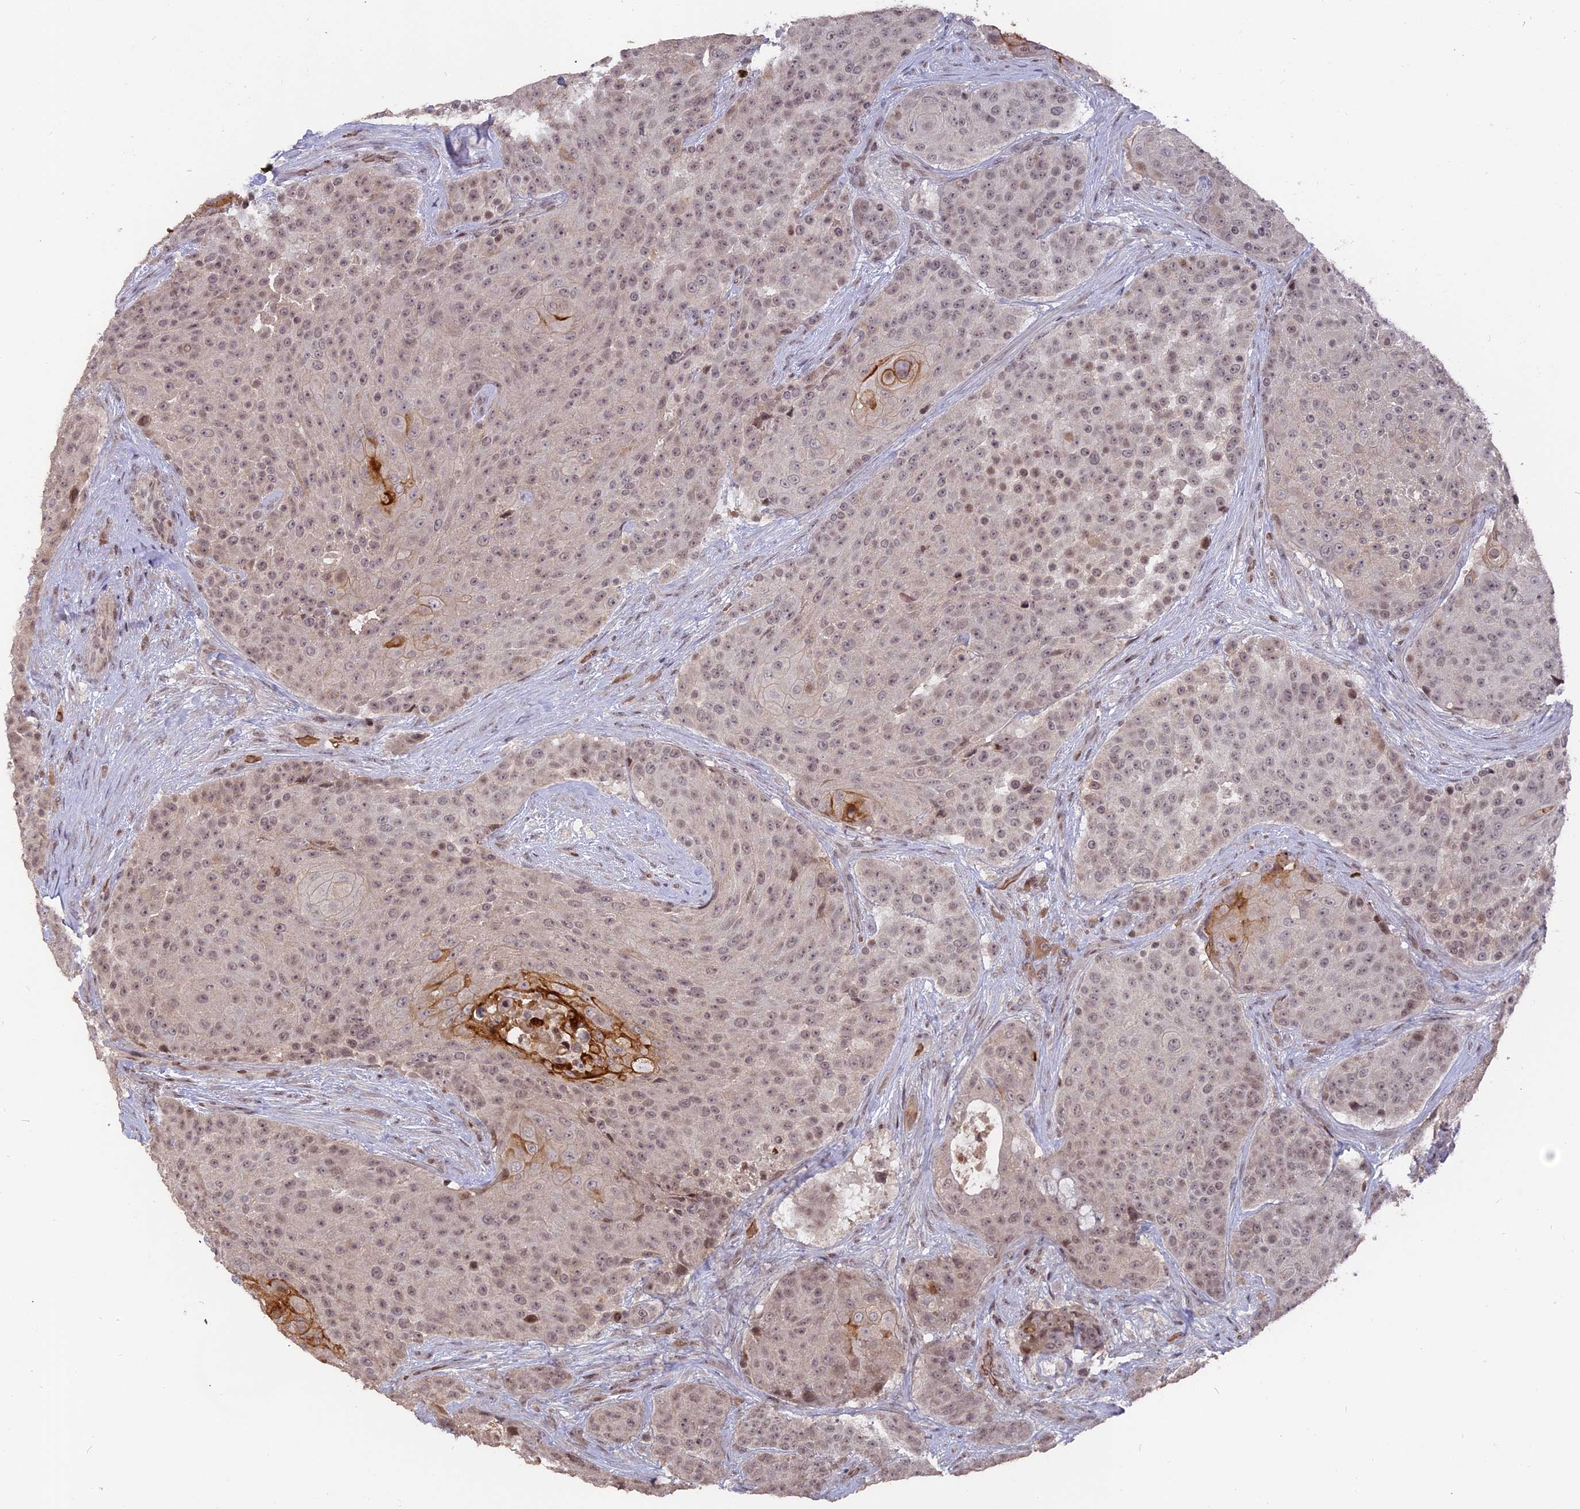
{"staining": {"intensity": "weak", "quantity": "25%-75%", "location": "nuclear"}, "tissue": "urothelial cancer", "cell_type": "Tumor cells", "image_type": "cancer", "snomed": [{"axis": "morphology", "description": "Urothelial carcinoma, High grade"}, {"axis": "topography", "description": "Urinary bladder"}], "caption": "Immunohistochemical staining of urothelial cancer reveals low levels of weak nuclear protein staining in about 25%-75% of tumor cells.", "gene": "NR1H3", "patient": {"sex": "female", "age": 63}}